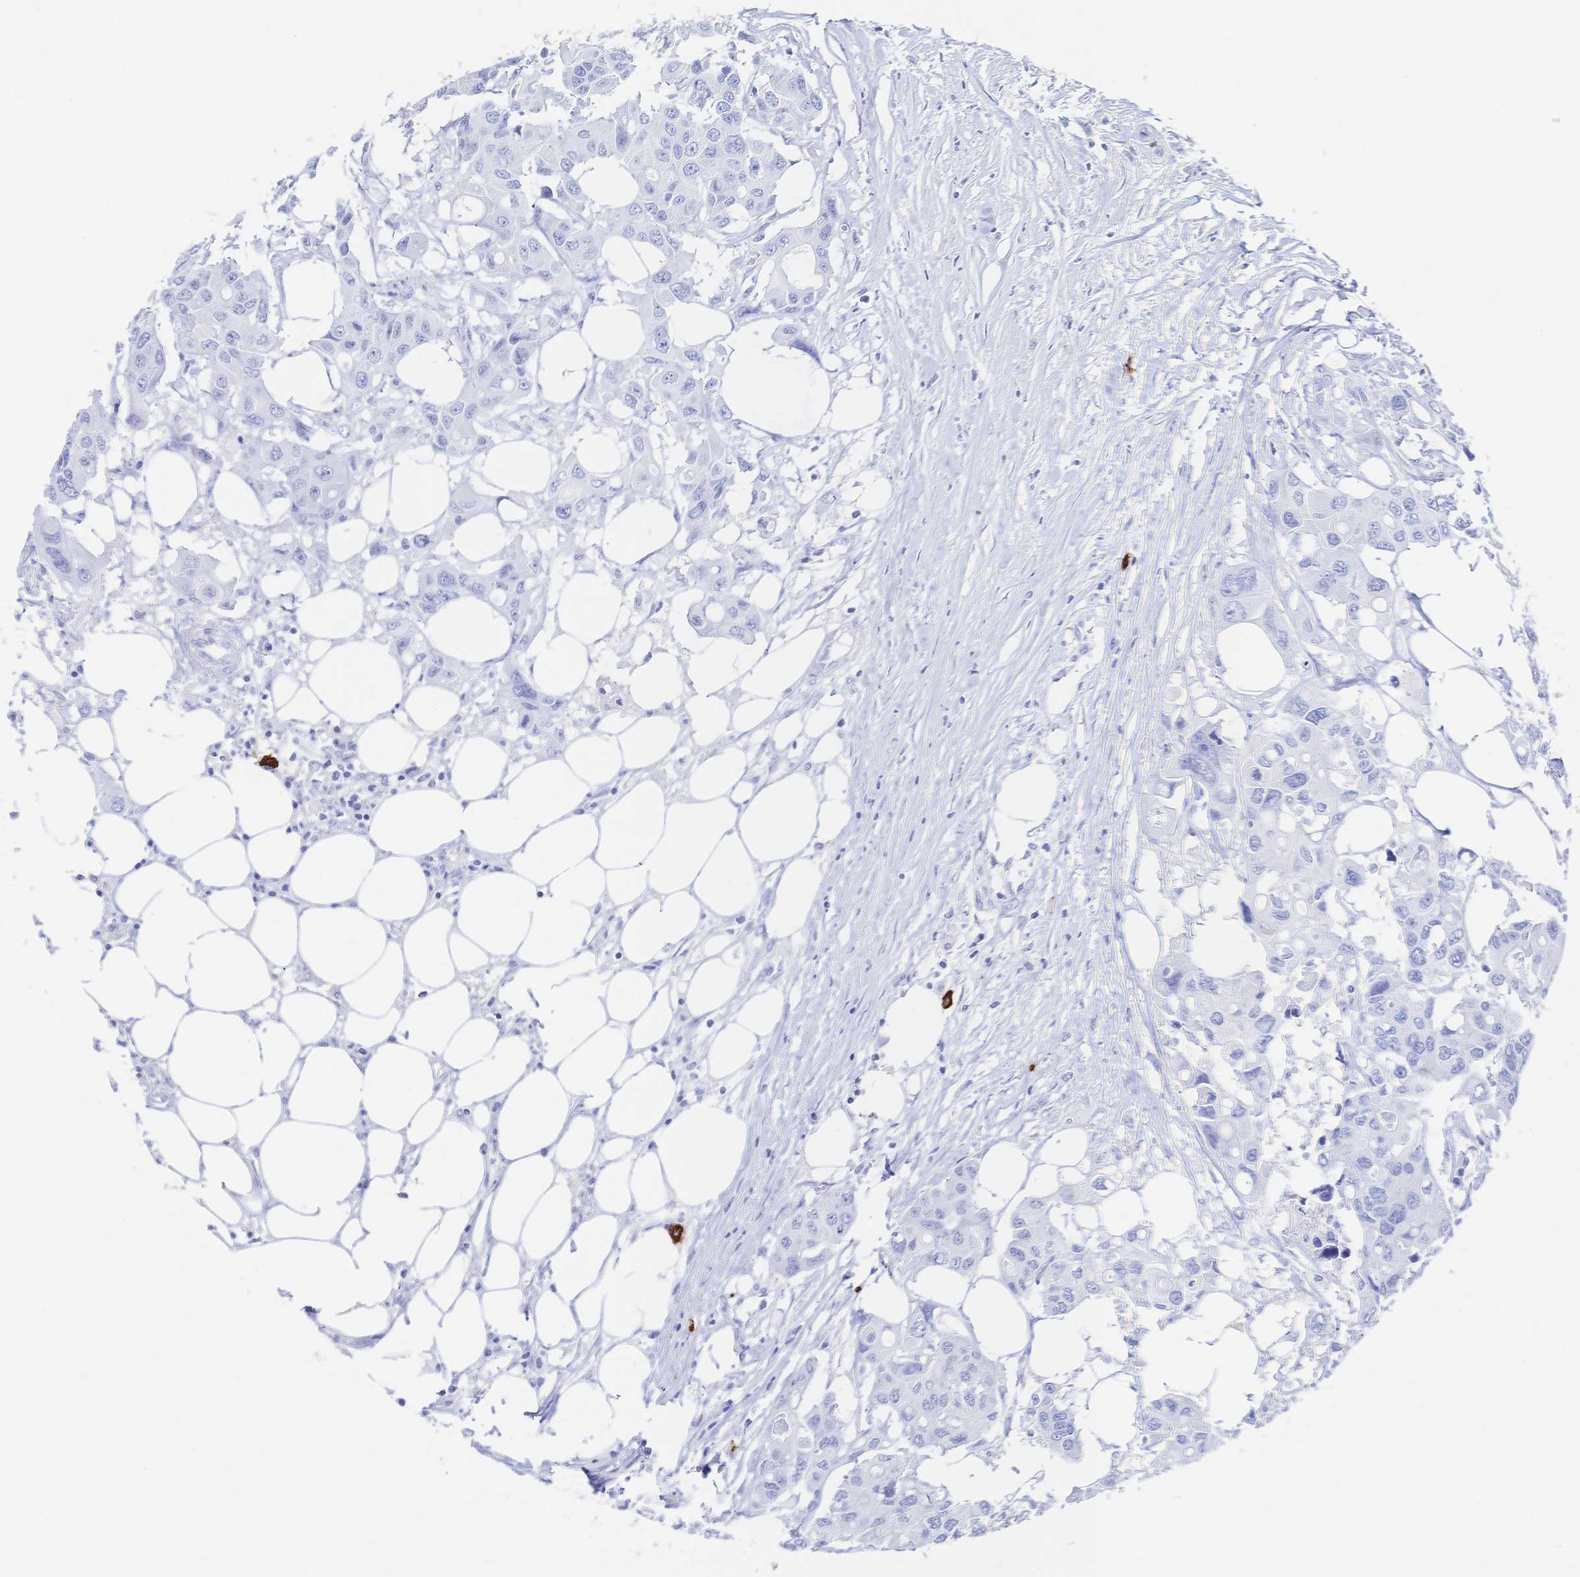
{"staining": {"intensity": "negative", "quantity": "none", "location": "none"}, "tissue": "colorectal cancer", "cell_type": "Tumor cells", "image_type": "cancer", "snomed": [{"axis": "morphology", "description": "Adenocarcinoma, NOS"}, {"axis": "topography", "description": "Colon"}], "caption": "The photomicrograph displays no significant staining in tumor cells of colorectal cancer (adenocarcinoma).", "gene": "IL2RB", "patient": {"sex": "male", "age": 77}}